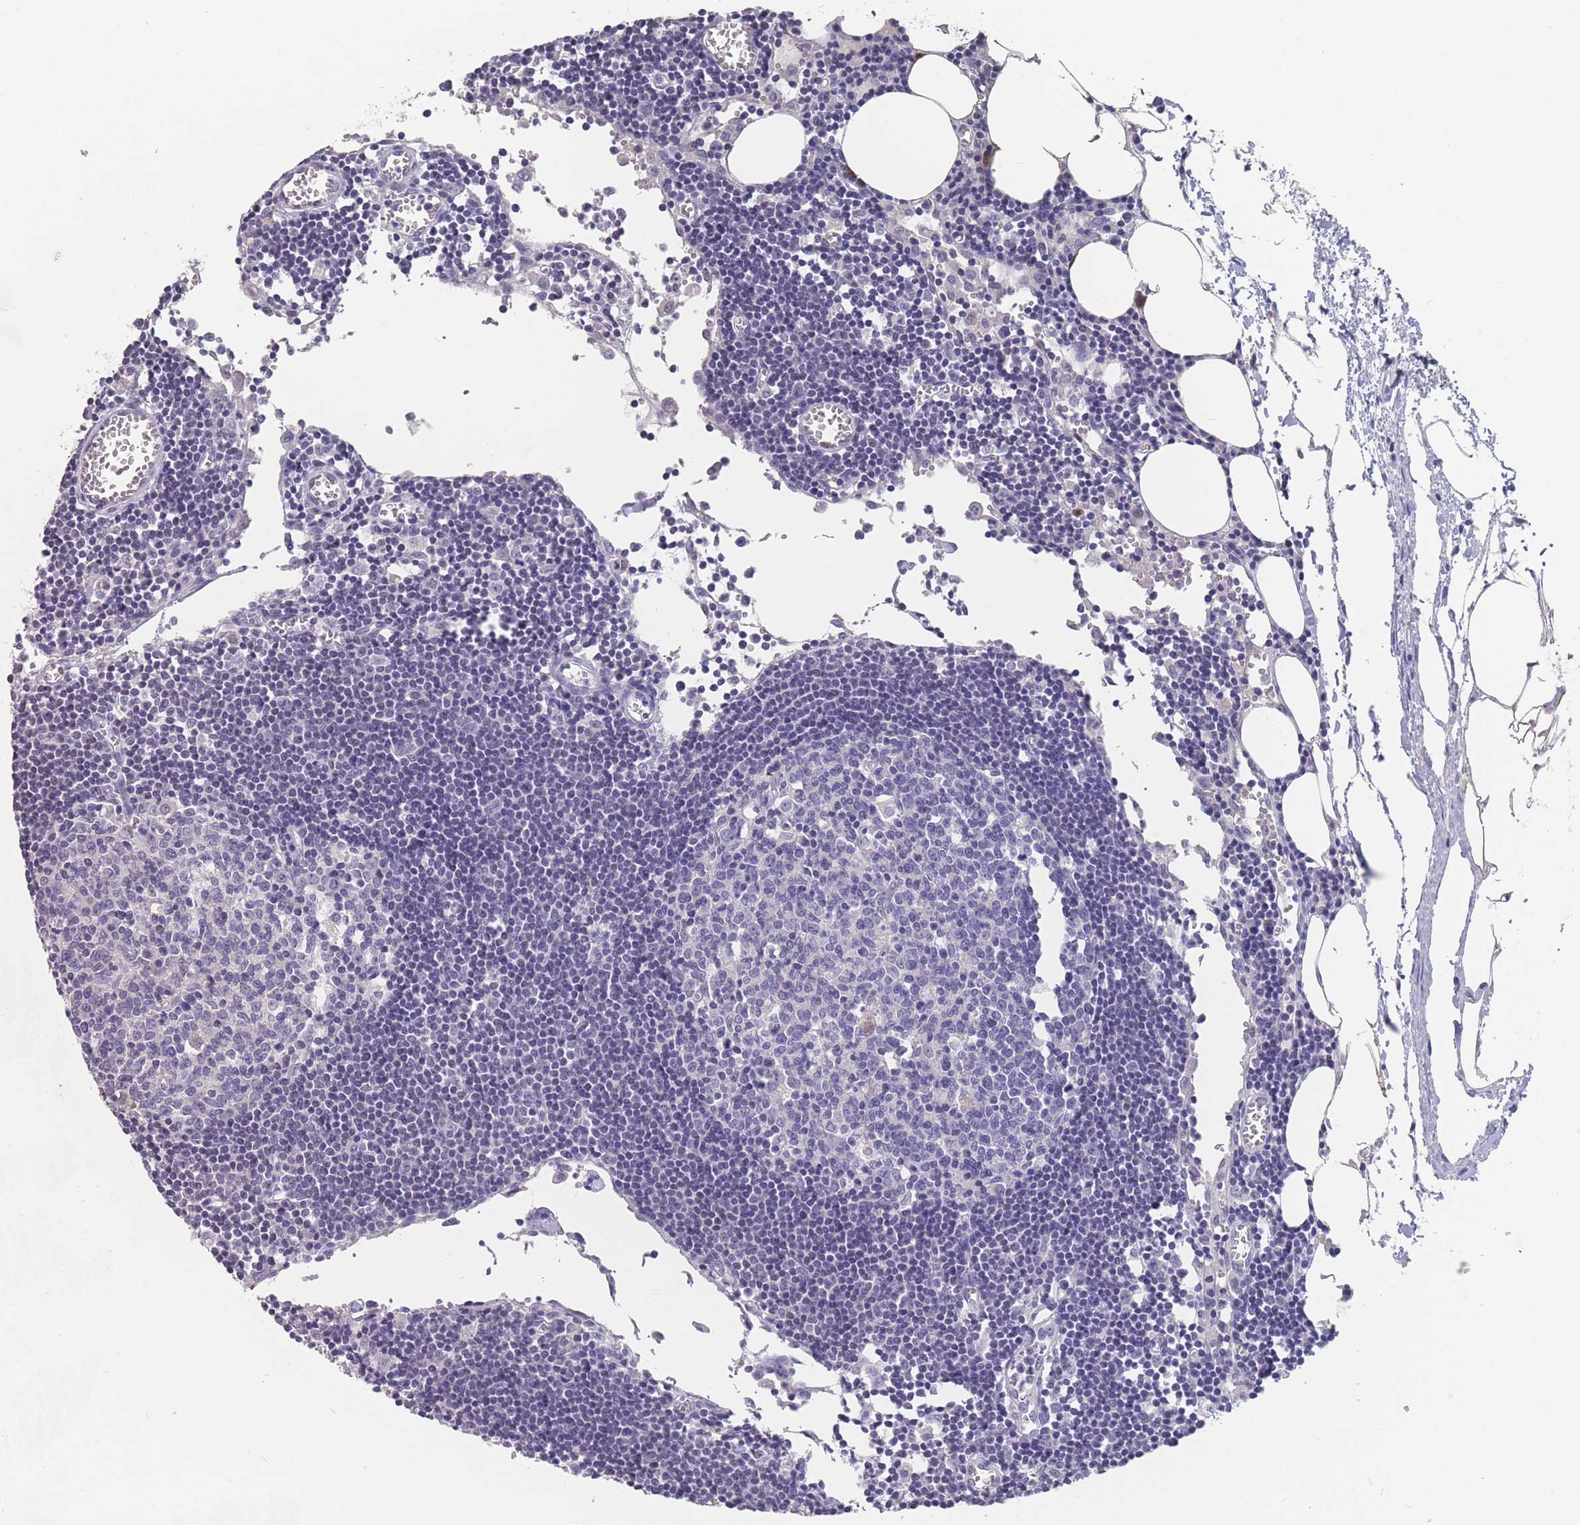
{"staining": {"intensity": "negative", "quantity": "none", "location": "none"}, "tissue": "lymph node", "cell_type": "Germinal center cells", "image_type": "normal", "snomed": [{"axis": "morphology", "description": "Normal tissue, NOS"}, {"axis": "topography", "description": "Lymph node"}], "caption": "An IHC micrograph of benign lymph node is shown. There is no staining in germinal center cells of lymph node. The staining was performed using DAB (3,3'-diaminobenzidine) to visualize the protein expression in brown, while the nuclei were stained in blue with hematoxylin (Magnification: 20x).", "gene": "CYP51A1", "patient": {"sex": "male", "age": 62}}